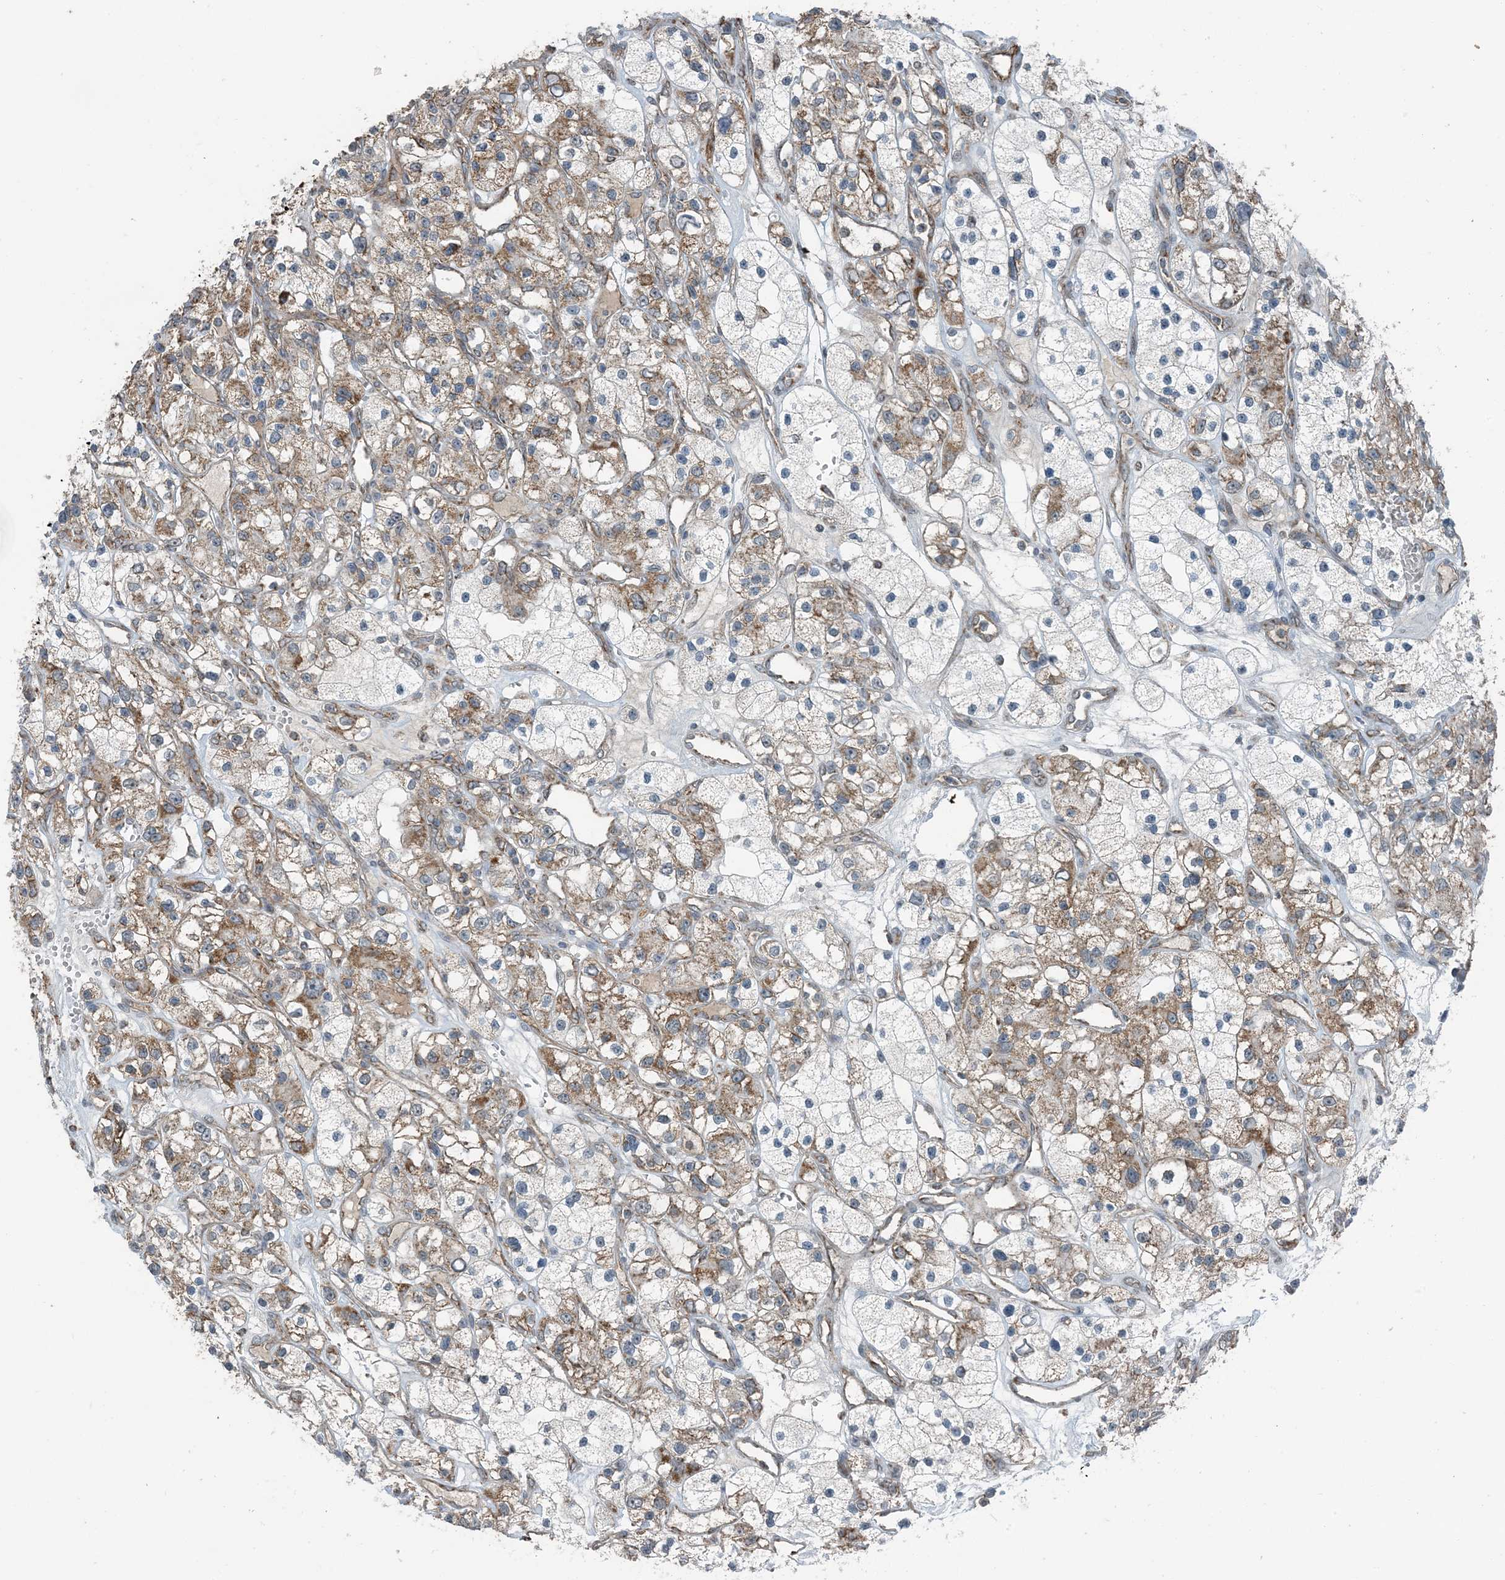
{"staining": {"intensity": "moderate", "quantity": ">75%", "location": "cytoplasmic/membranous"}, "tissue": "renal cancer", "cell_type": "Tumor cells", "image_type": "cancer", "snomed": [{"axis": "morphology", "description": "Adenocarcinoma, NOS"}, {"axis": "topography", "description": "Kidney"}], "caption": "Adenocarcinoma (renal) stained with a brown dye reveals moderate cytoplasmic/membranous positive expression in about >75% of tumor cells.", "gene": "PILRB", "patient": {"sex": "female", "age": 57}}